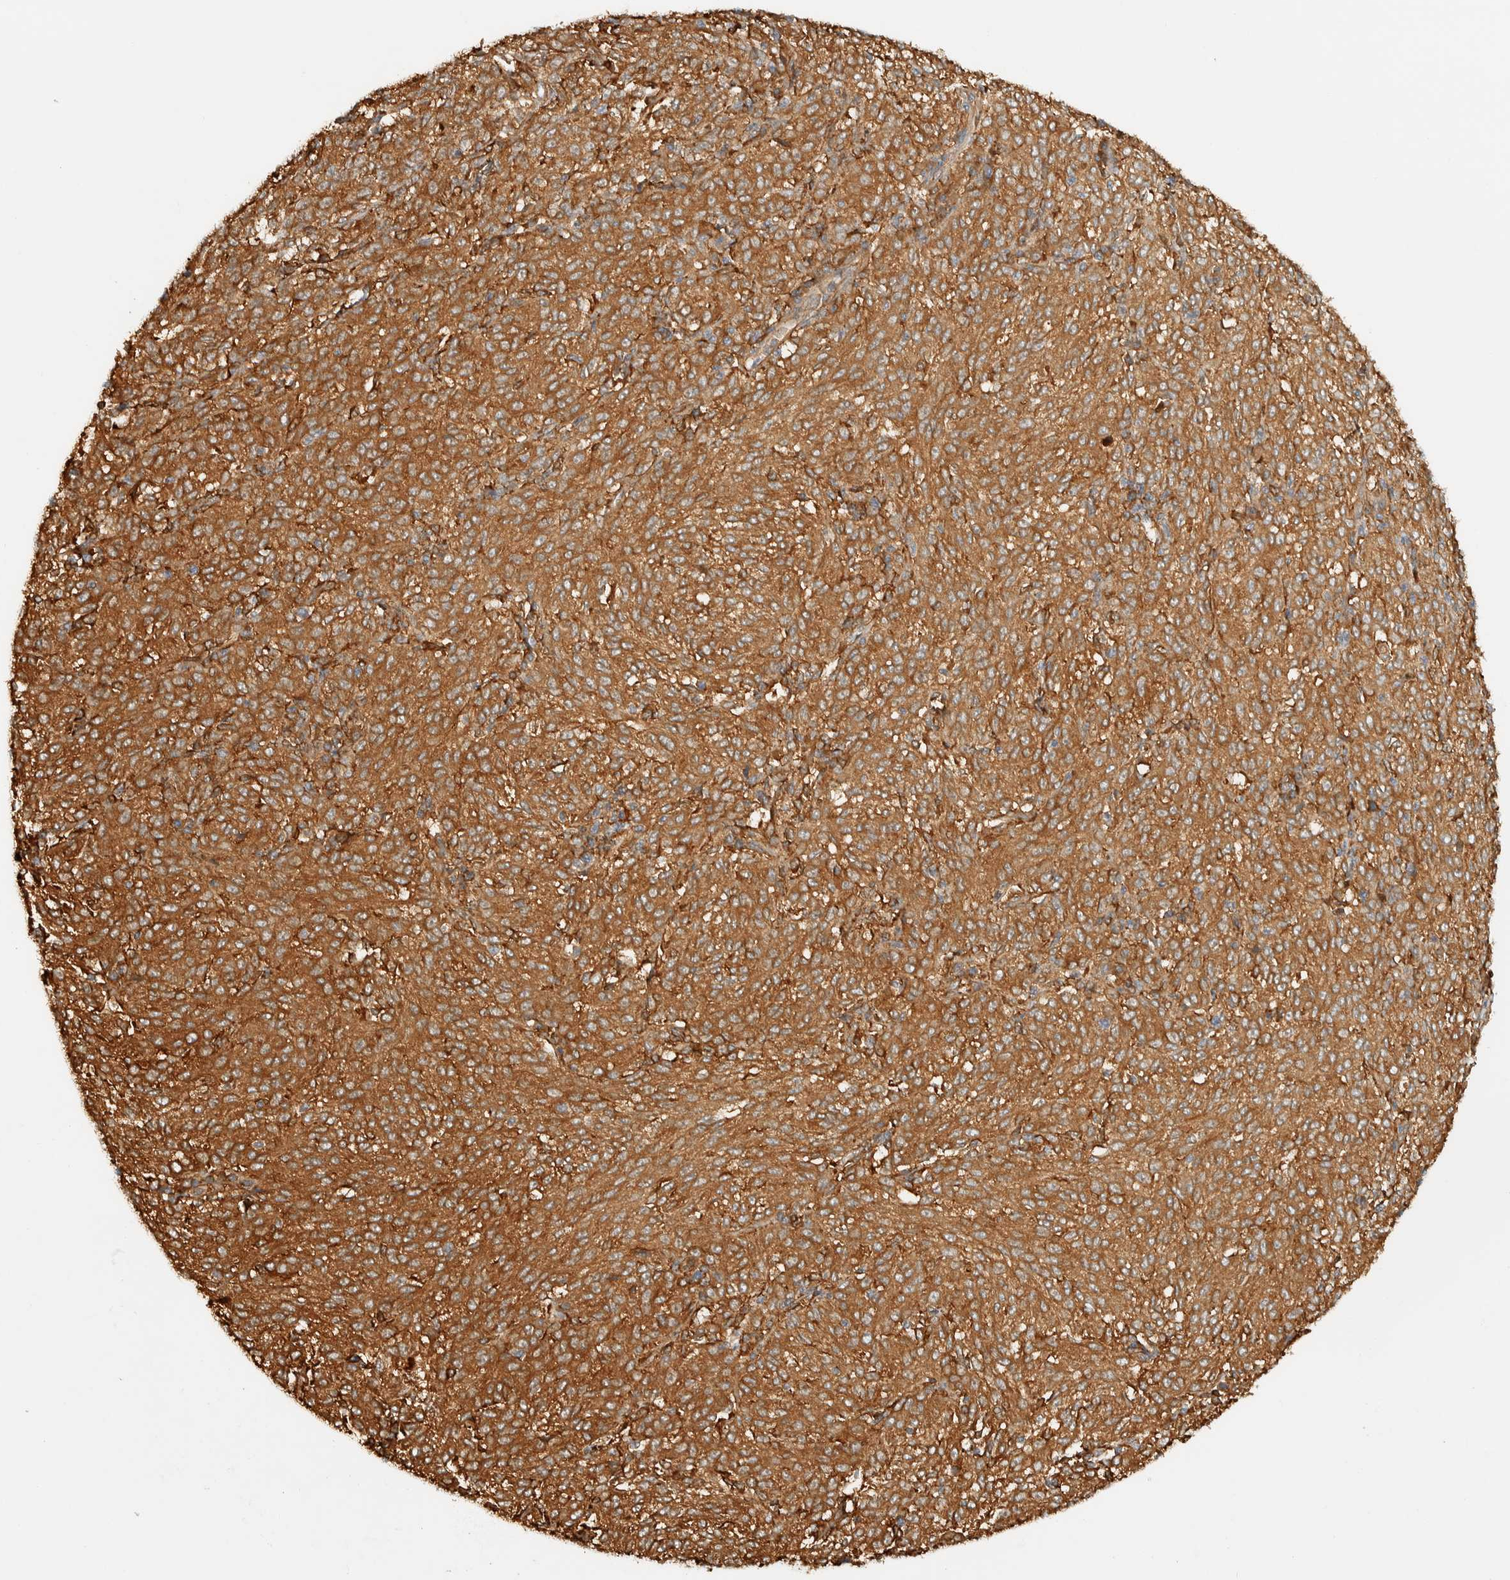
{"staining": {"intensity": "strong", "quantity": ">75%", "location": "cytoplasmic/membranous"}, "tissue": "melanoma", "cell_type": "Tumor cells", "image_type": "cancer", "snomed": [{"axis": "morphology", "description": "Malignant melanoma, NOS"}, {"axis": "topography", "description": "Skin"}], "caption": "Immunohistochemistry staining of melanoma, which reveals high levels of strong cytoplasmic/membranous positivity in approximately >75% of tumor cells indicating strong cytoplasmic/membranous protein positivity. The staining was performed using DAB (brown) for protein detection and nuclei were counterstained in hematoxylin (blue).", "gene": "TMEM192", "patient": {"sex": "female", "age": 72}}